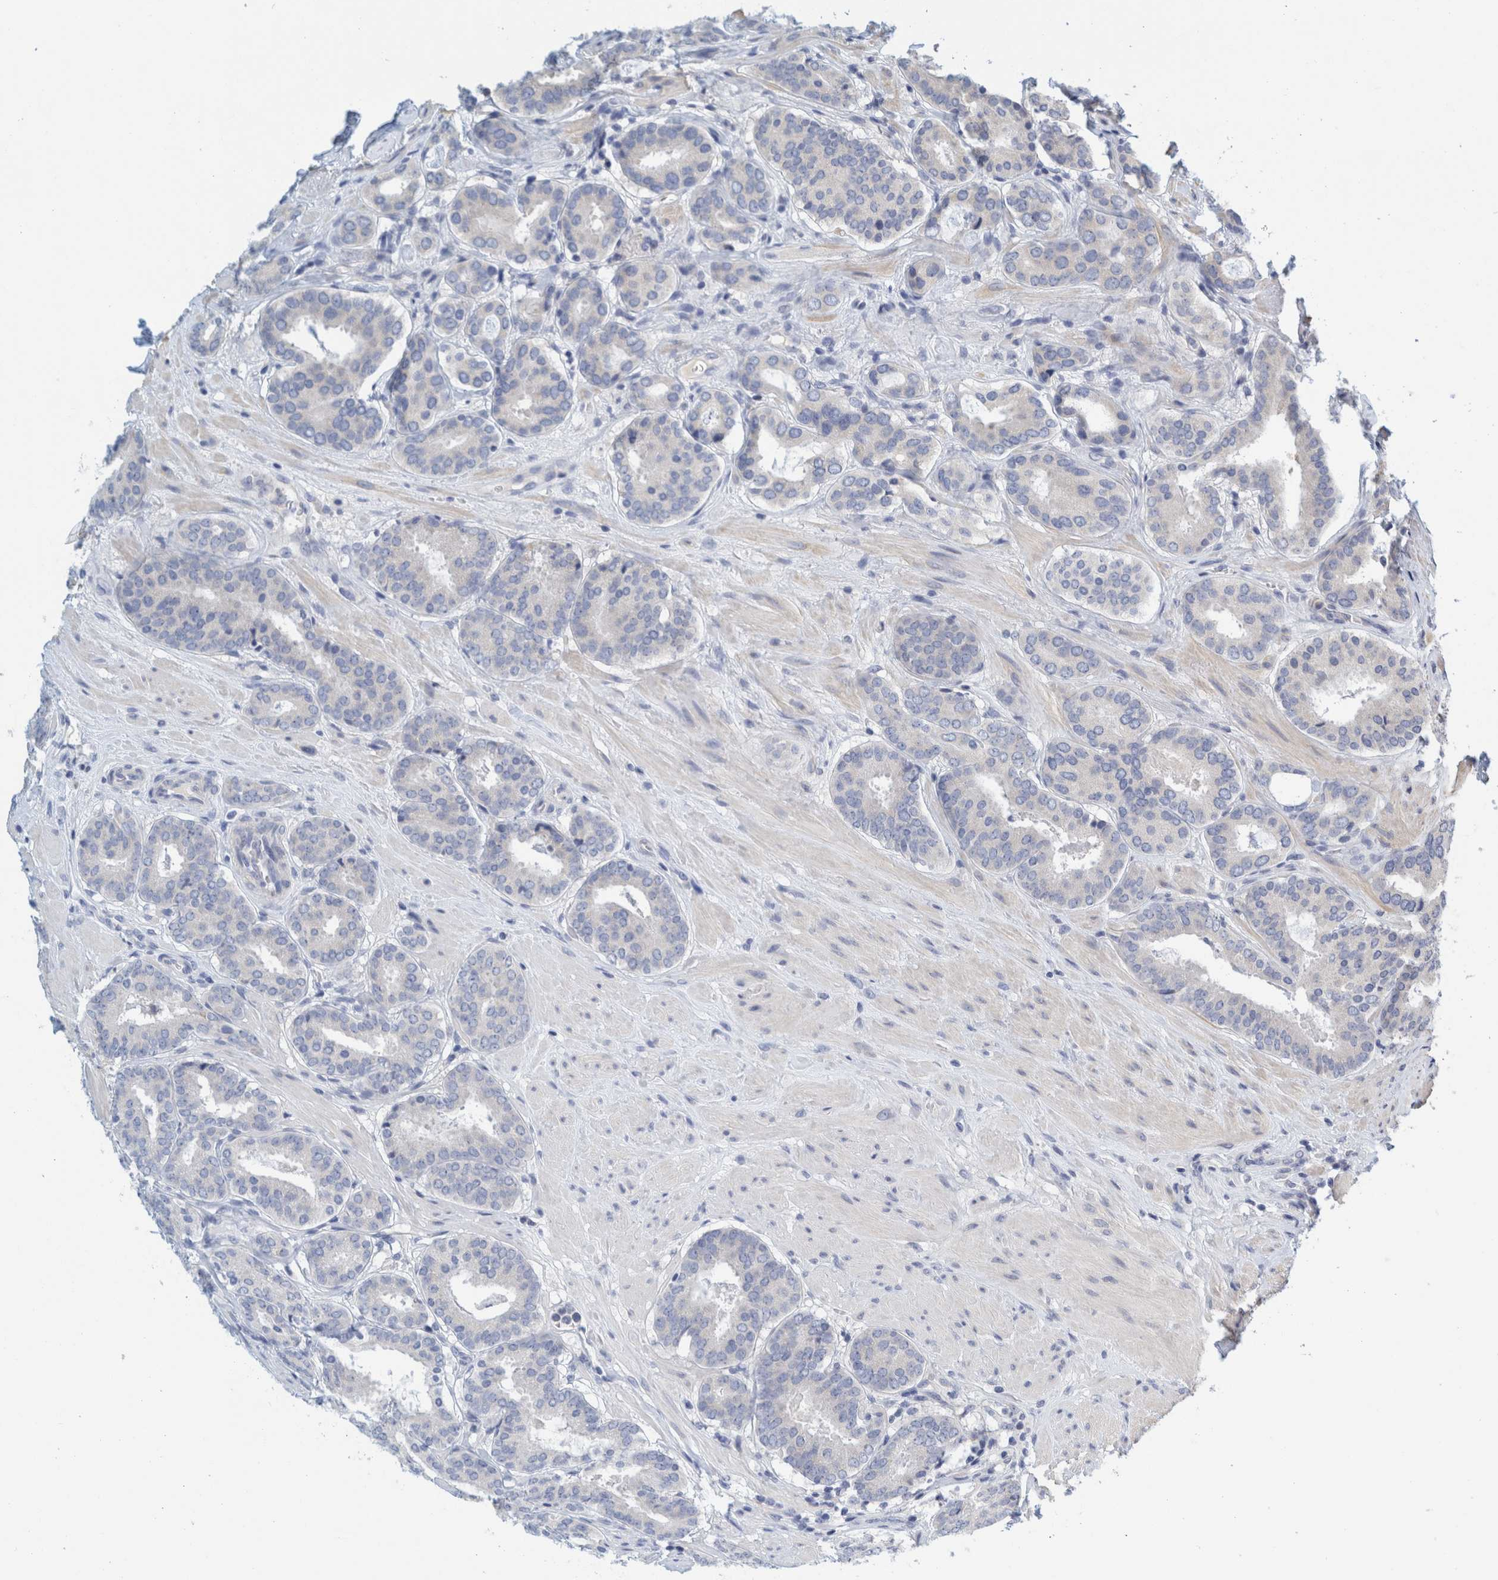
{"staining": {"intensity": "negative", "quantity": "none", "location": "none"}, "tissue": "prostate cancer", "cell_type": "Tumor cells", "image_type": "cancer", "snomed": [{"axis": "morphology", "description": "Adenocarcinoma, Low grade"}, {"axis": "topography", "description": "Prostate"}], "caption": "High magnification brightfield microscopy of prostate cancer stained with DAB (brown) and counterstained with hematoxylin (blue): tumor cells show no significant positivity. The staining is performed using DAB (3,3'-diaminobenzidine) brown chromogen with nuclei counter-stained in using hematoxylin.", "gene": "ZNF324B", "patient": {"sex": "male", "age": 69}}